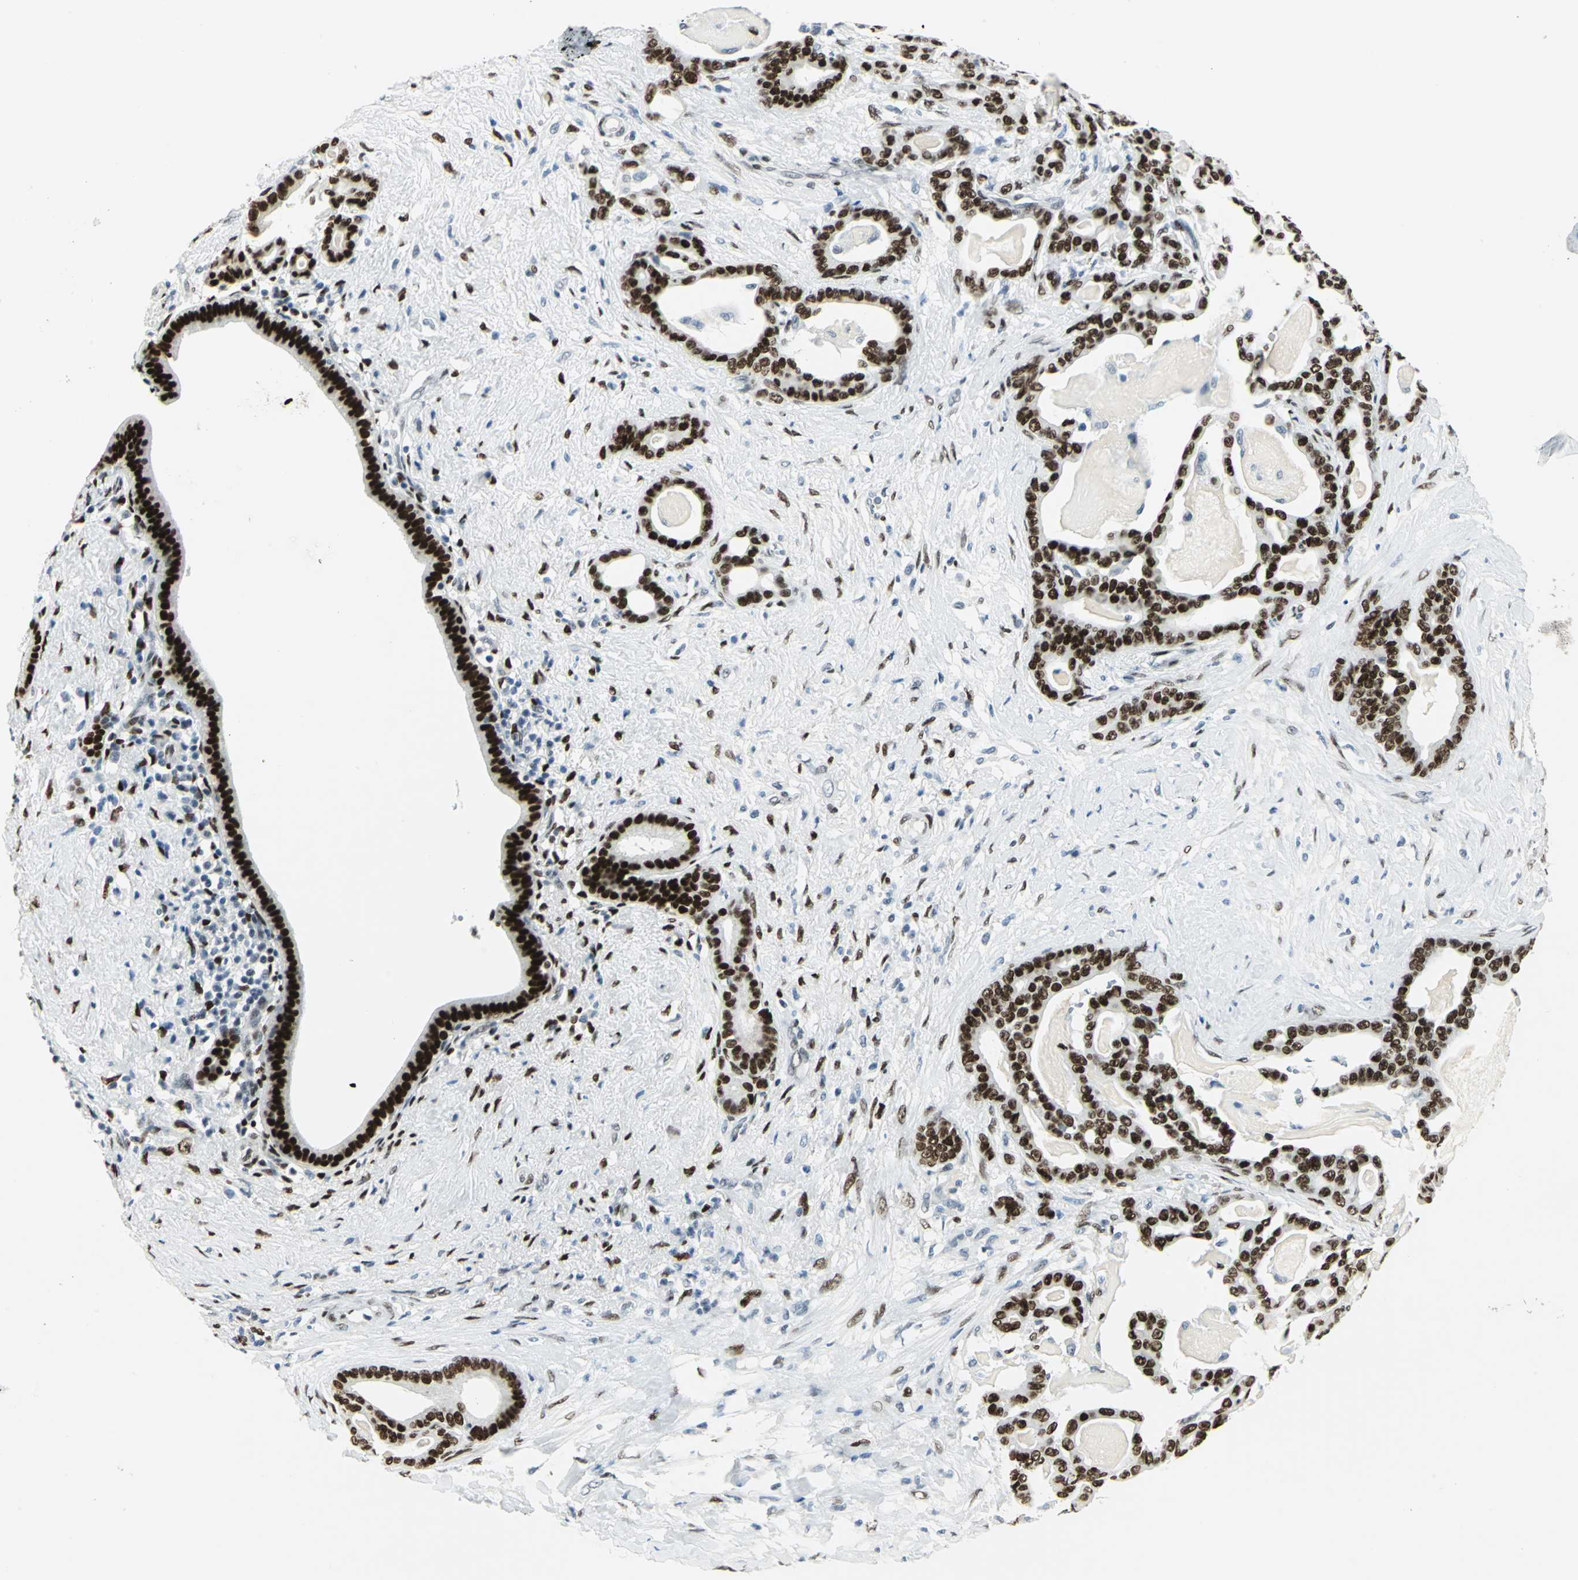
{"staining": {"intensity": "strong", "quantity": ">75%", "location": "nuclear"}, "tissue": "pancreatic cancer", "cell_type": "Tumor cells", "image_type": "cancer", "snomed": [{"axis": "morphology", "description": "Adenocarcinoma, NOS"}, {"axis": "topography", "description": "Pancreas"}], "caption": "Approximately >75% of tumor cells in human adenocarcinoma (pancreatic) show strong nuclear protein staining as visualized by brown immunohistochemical staining.", "gene": "MEIS2", "patient": {"sex": "male", "age": 63}}